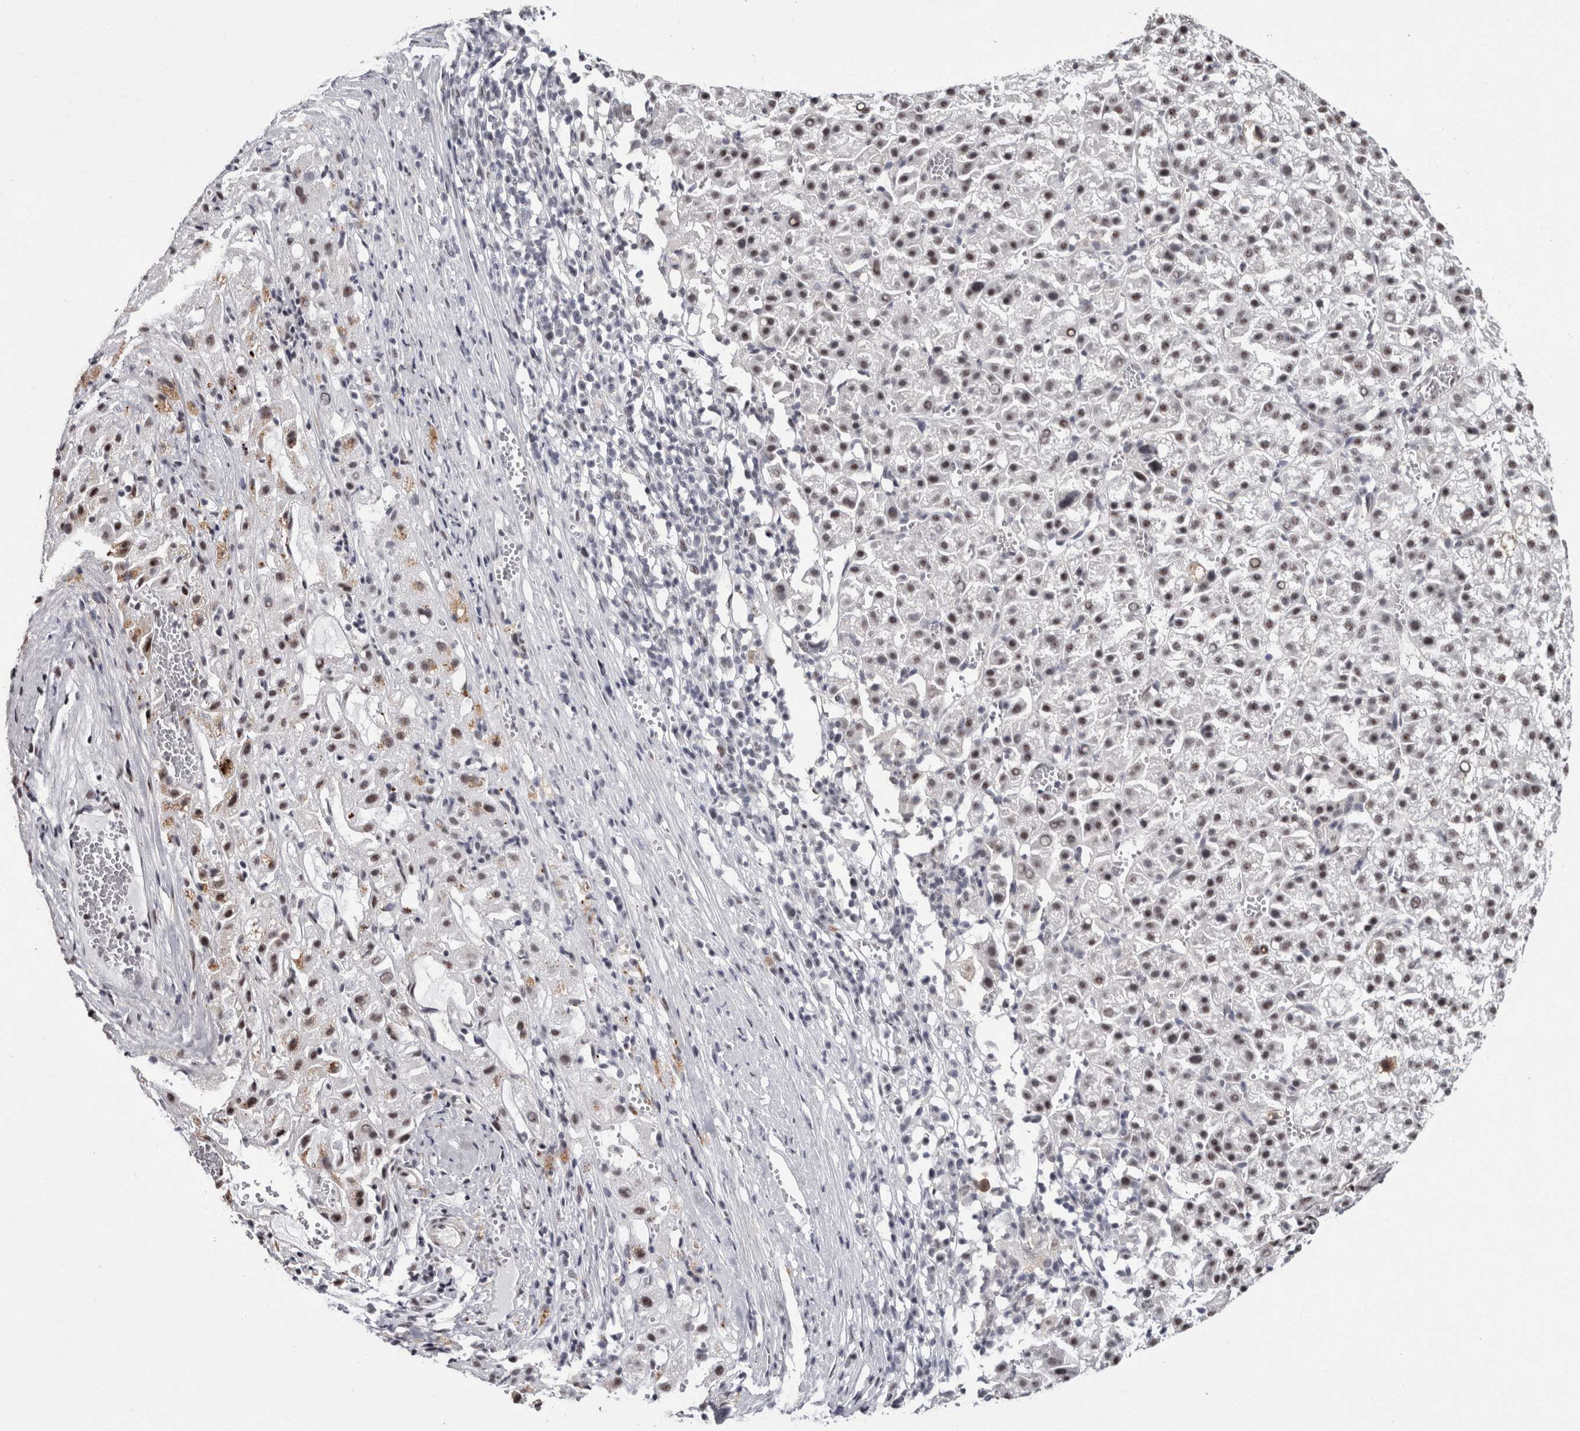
{"staining": {"intensity": "moderate", "quantity": ">75%", "location": "nuclear"}, "tissue": "liver cancer", "cell_type": "Tumor cells", "image_type": "cancer", "snomed": [{"axis": "morphology", "description": "Carcinoma, Hepatocellular, NOS"}, {"axis": "topography", "description": "Liver"}], "caption": "Immunohistochemical staining of human hepatocellular carcinoma (liver) demonstrates medium levels of moderate nuclear protein expression in approximately >75% of tumor cells.", "gene": "MKNK1", "patient": {"sex": "female", "age": 58}}